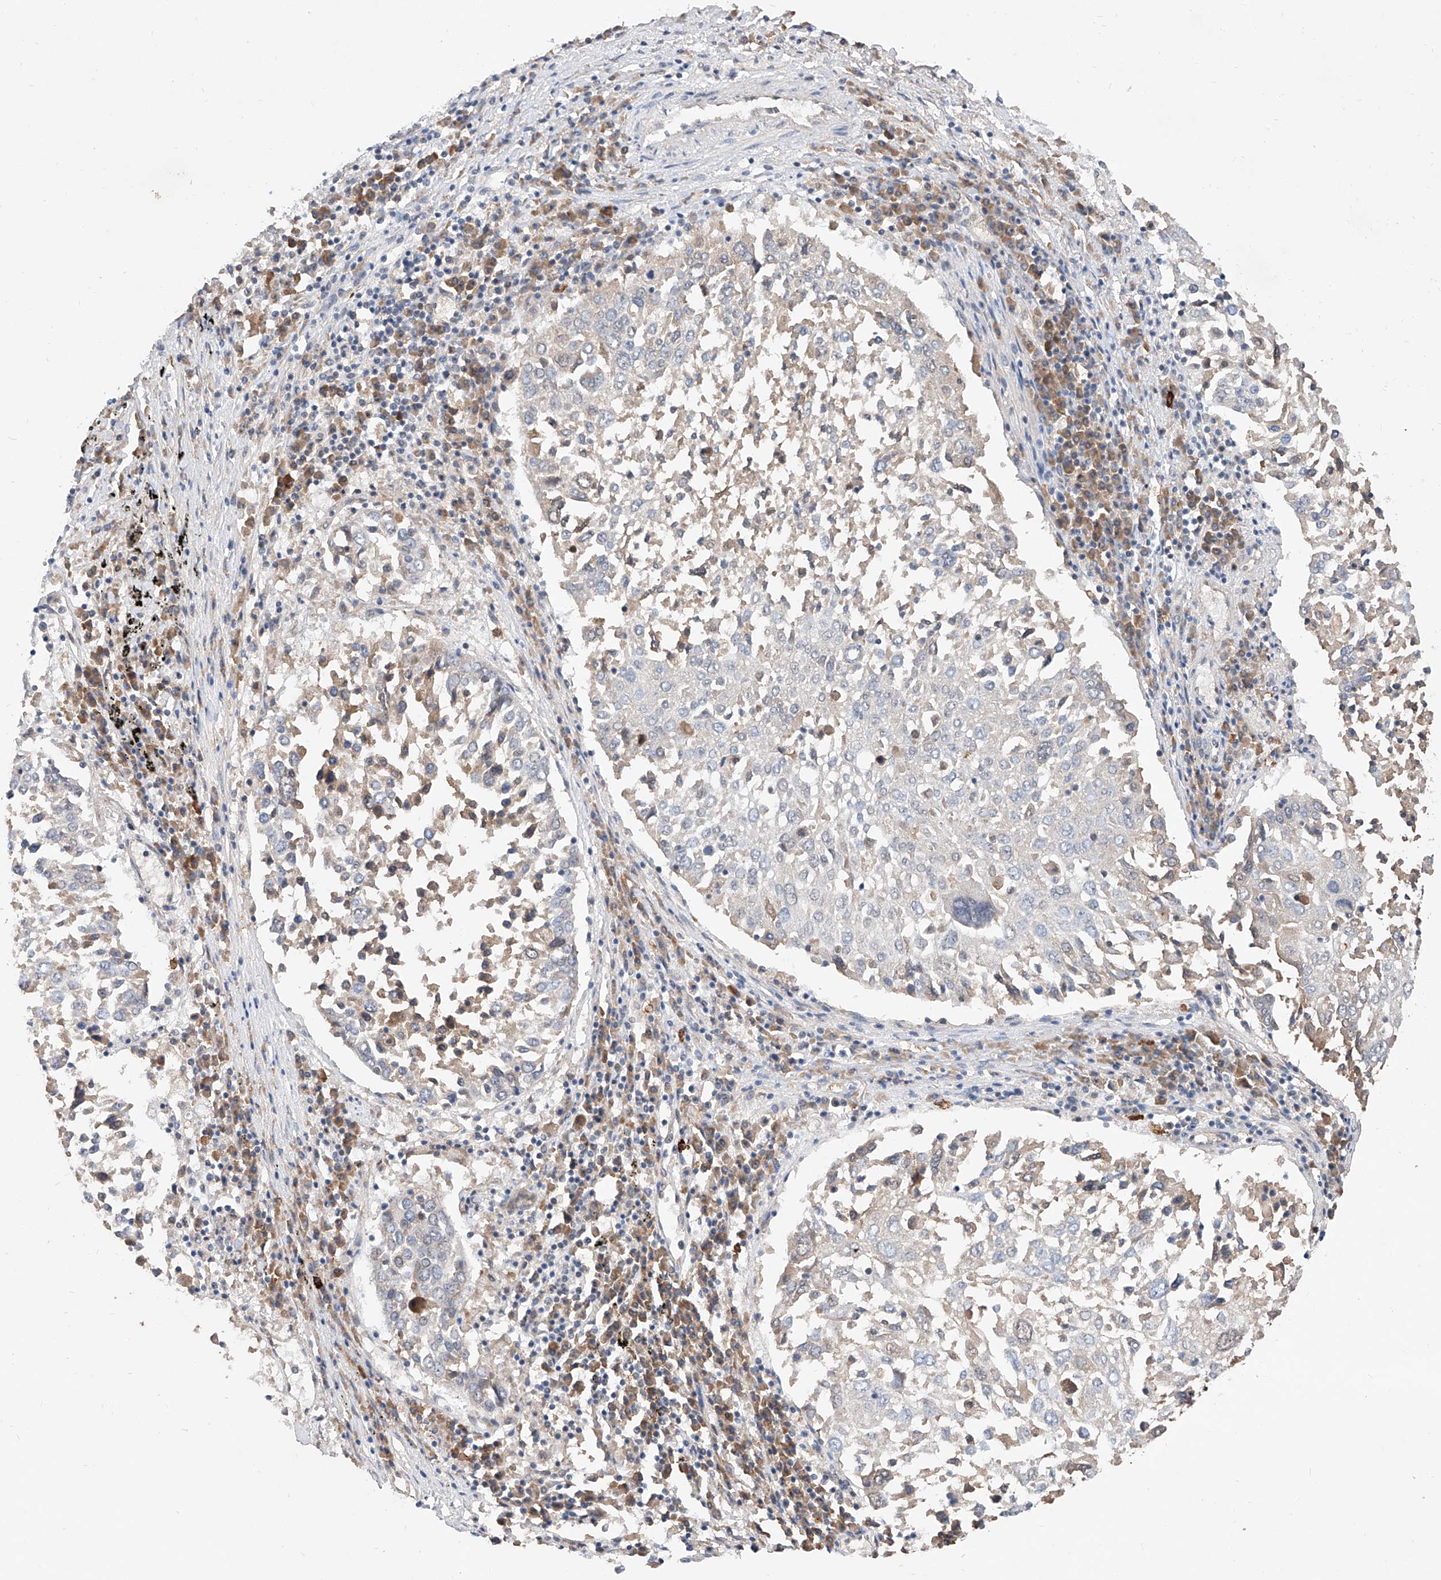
{"staining": {"intensity": "negative", "quantity": "none", "location": "none"}, "tissue": "lung cancer", "cell_type": "Tumor cells", "image_type": "cancer", "snomed": [{"axis": "morphology", "description": "Squamous cell carcinoma, NOS"}, {"axis": "topography", "description": "Lung"}], "caption": "Tumor cells are negative for brown protein staining in lung squamous cell carcinoma.", "gene": "CARMIL3", "patient": {"sex": "male", "age": 65}}